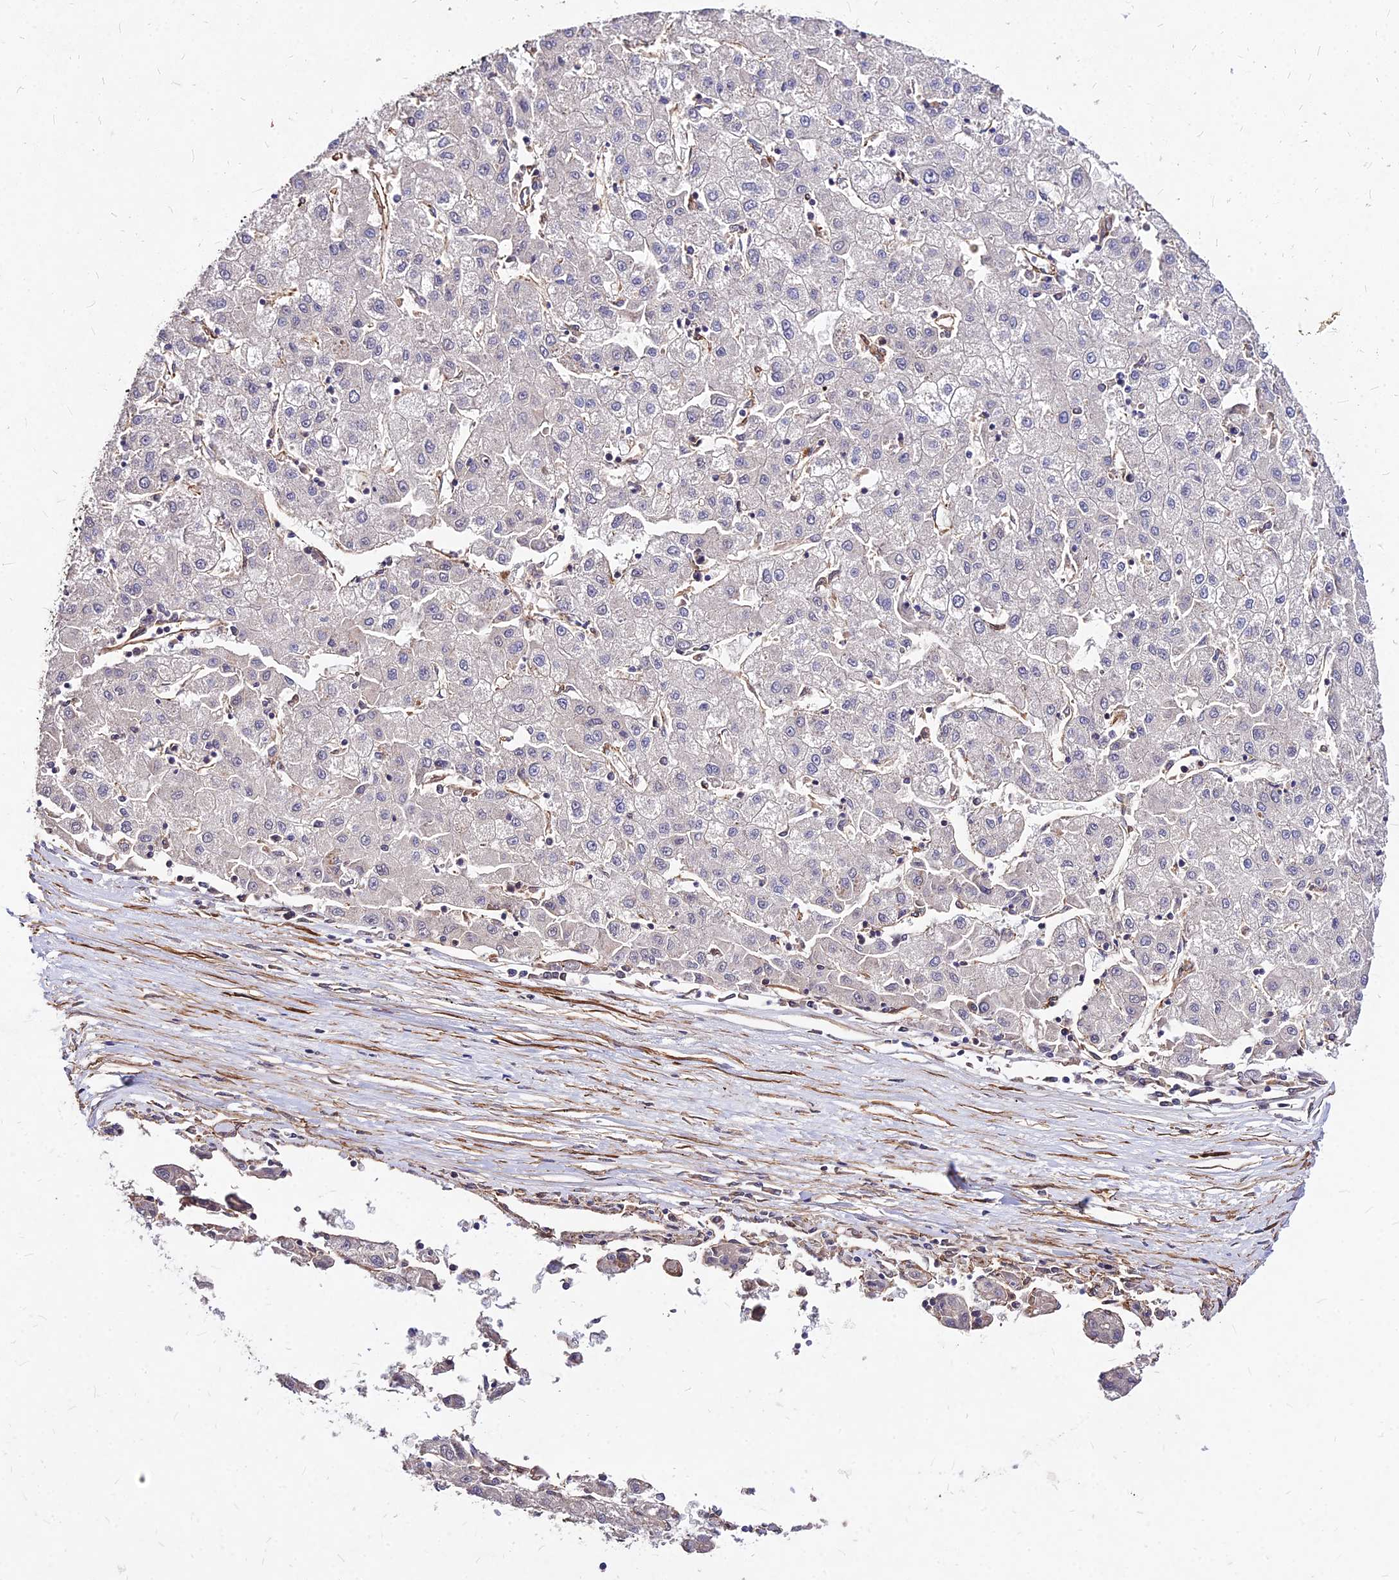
{"staining": {"intensity": "negative", "quantity": "none", "location": "none"}, "tissue": "liver cancer", "cell_type": "Tumor cells", "image_type": "cancer", "snomed": [{"axis": "morphology", "description": "Carcinoma, Hepatocellular, NOS"}, {"axis": "topography", "description": "Liver"}], "caption": "Protein analysis of liver hepatocellular carcinoma demonstrates no significant staining in tumor cells. Nuclei are stained in blue.", "gene": "EFCC1", "patient": {"sex": "male", "age": 72}}